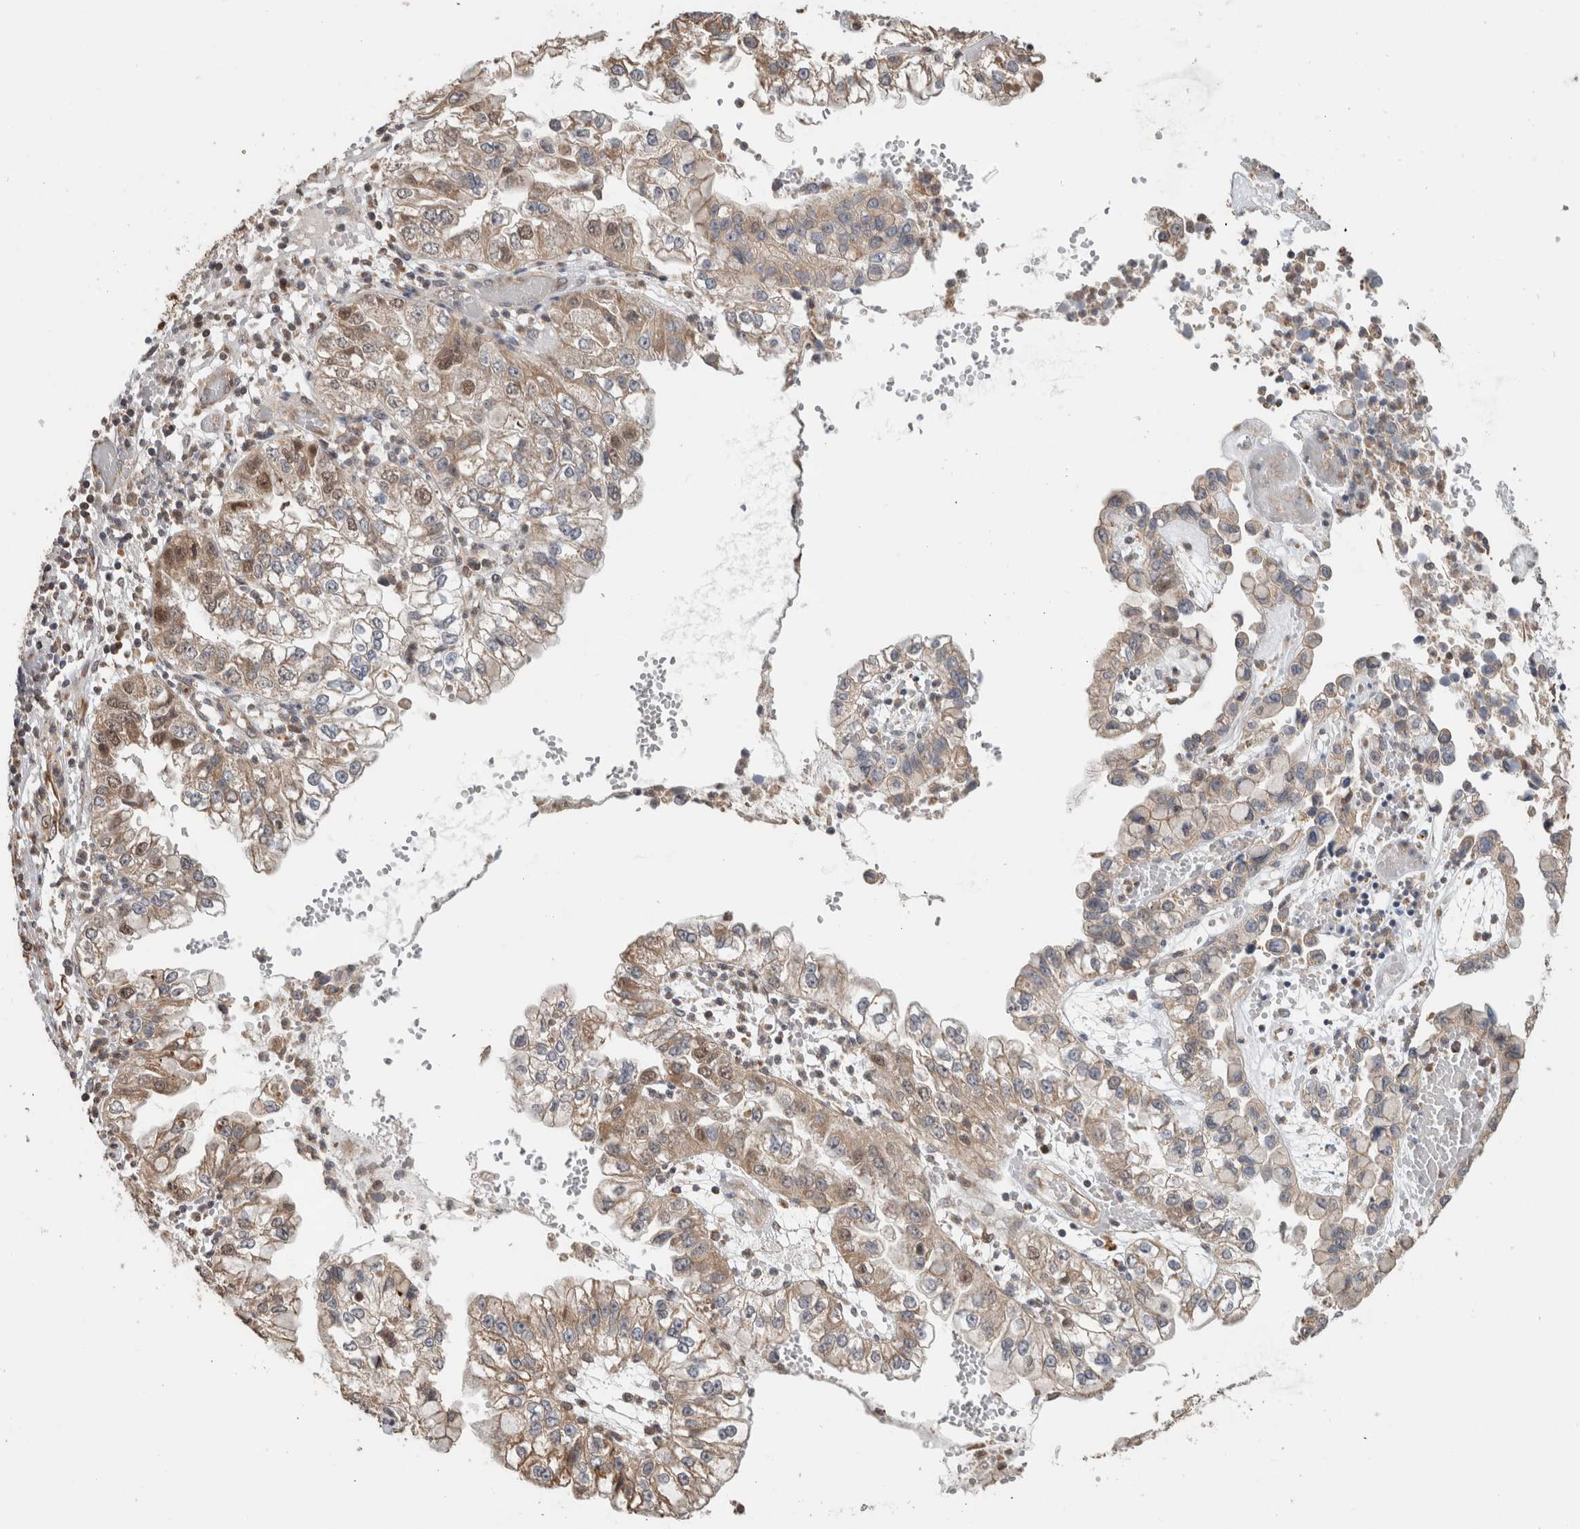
{"staining": {"intensity": "weak", "quantity": "25%-75%", "location": "cytoplasmic/membranous"}, "tissue": "liver cancer", "cell_type": "Tumor cells", "image_type": "cancer", "snomed": [{"axis": "morphology", "description": "Cholangiocarcinoma"}, {"axis": "topography", "description": "Liver"}], "caption": "The photomicrograph exhibits a brown stain indicating the presence of a protein in the cytoplasmic/membranous of tumor cells in liver cholangiocarcinoma.", "gene": "GINS4", "patient": {"sex": "female", "age": 79}}